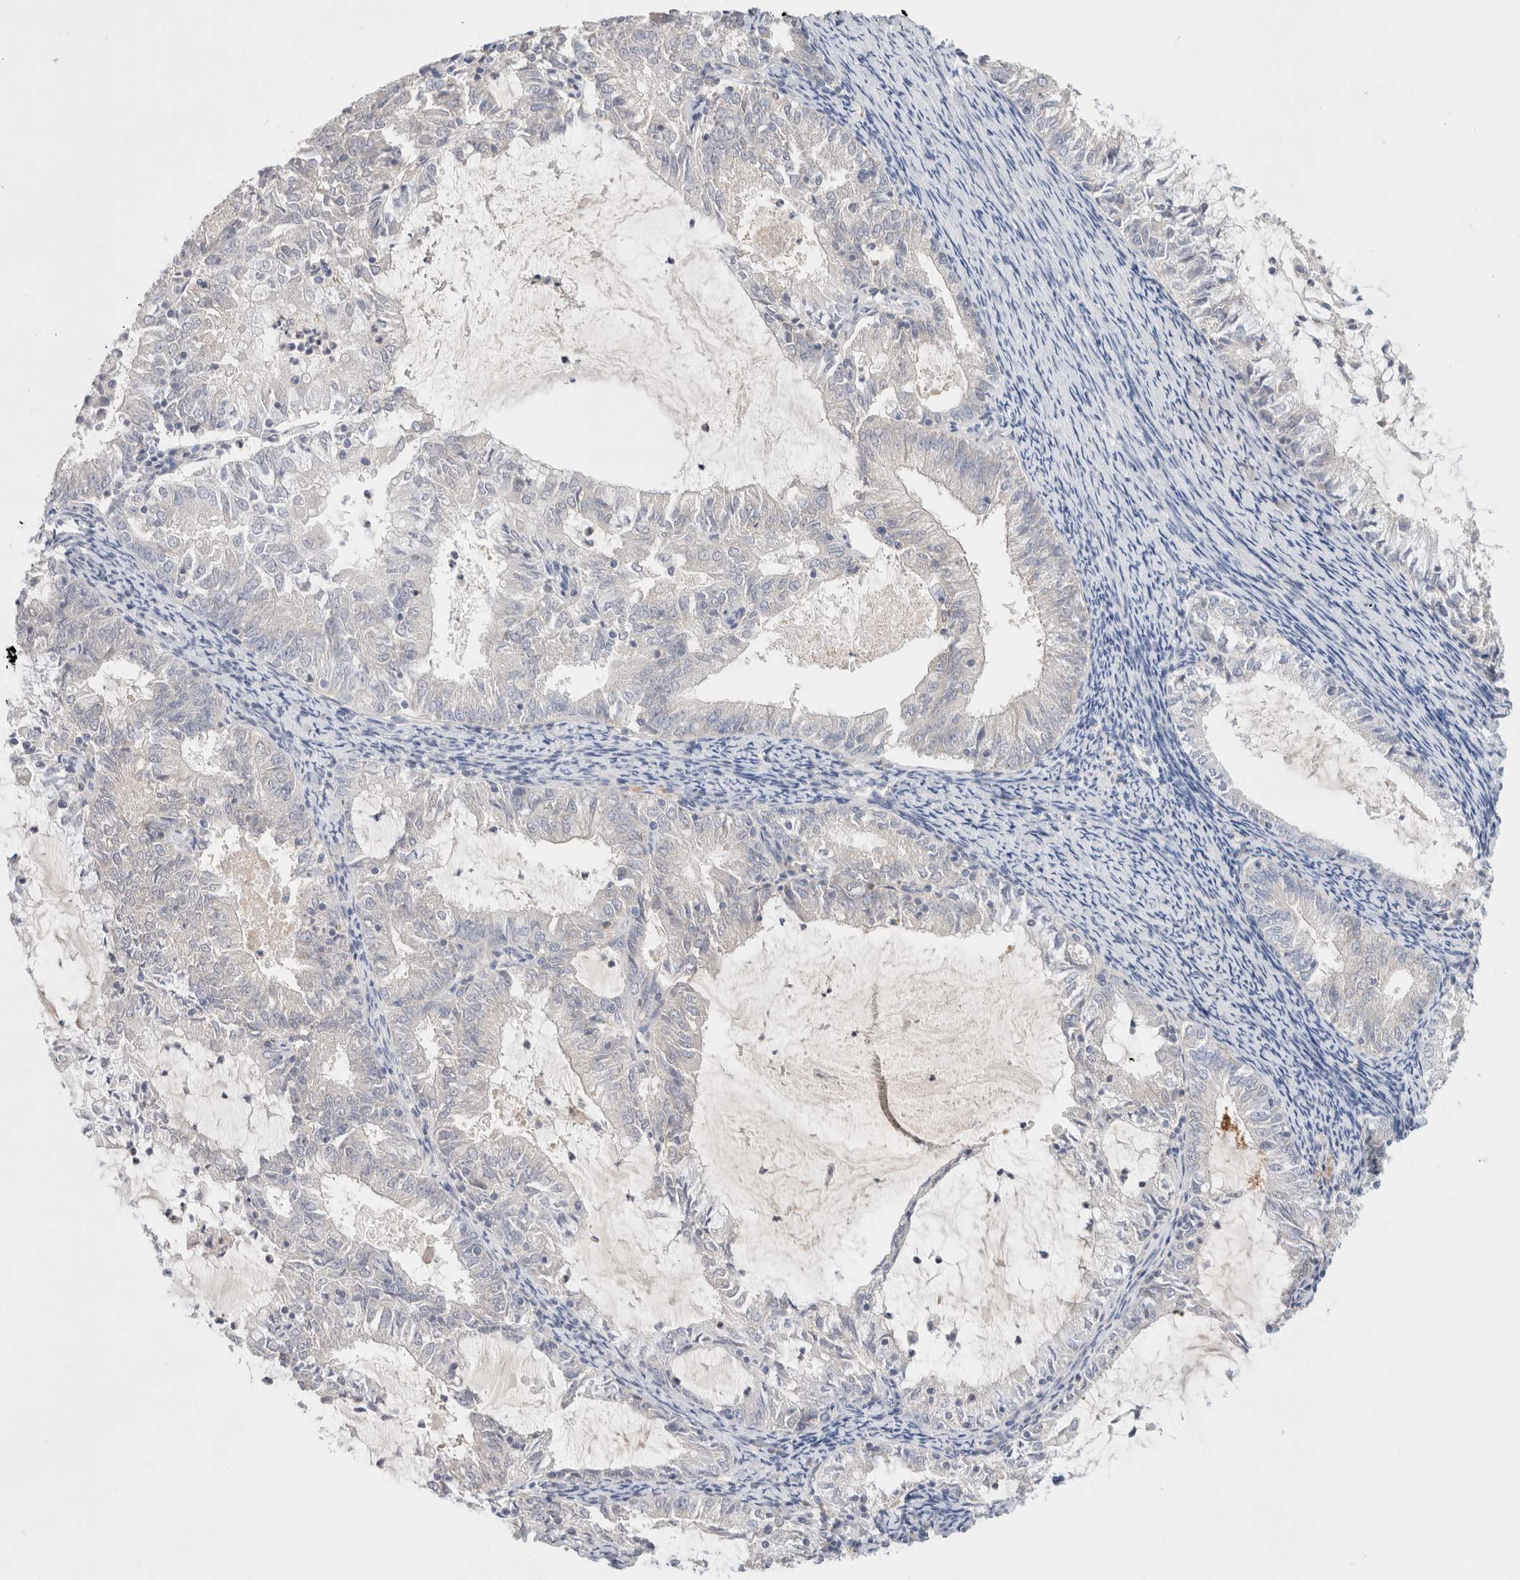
{"staining": {"intensity": "negative", "quantity": "none", "location": "none"}, "tissue": "endometrial cancer", "cell_type": "Tumor cells", "image_type": "cancer", "snomed": [{"axis": "morphology", "description": "Adenocarcinoma, NOS"}, {"axis": "topography", "description": "Endometrium"}], "caption": "Human endometrial cancer (adenocarcinoma) stained for a protein using IHC displays no positivity in tumor cells.", "gene": "MPP2", "patient": {"sex": "female", "age": 57}}